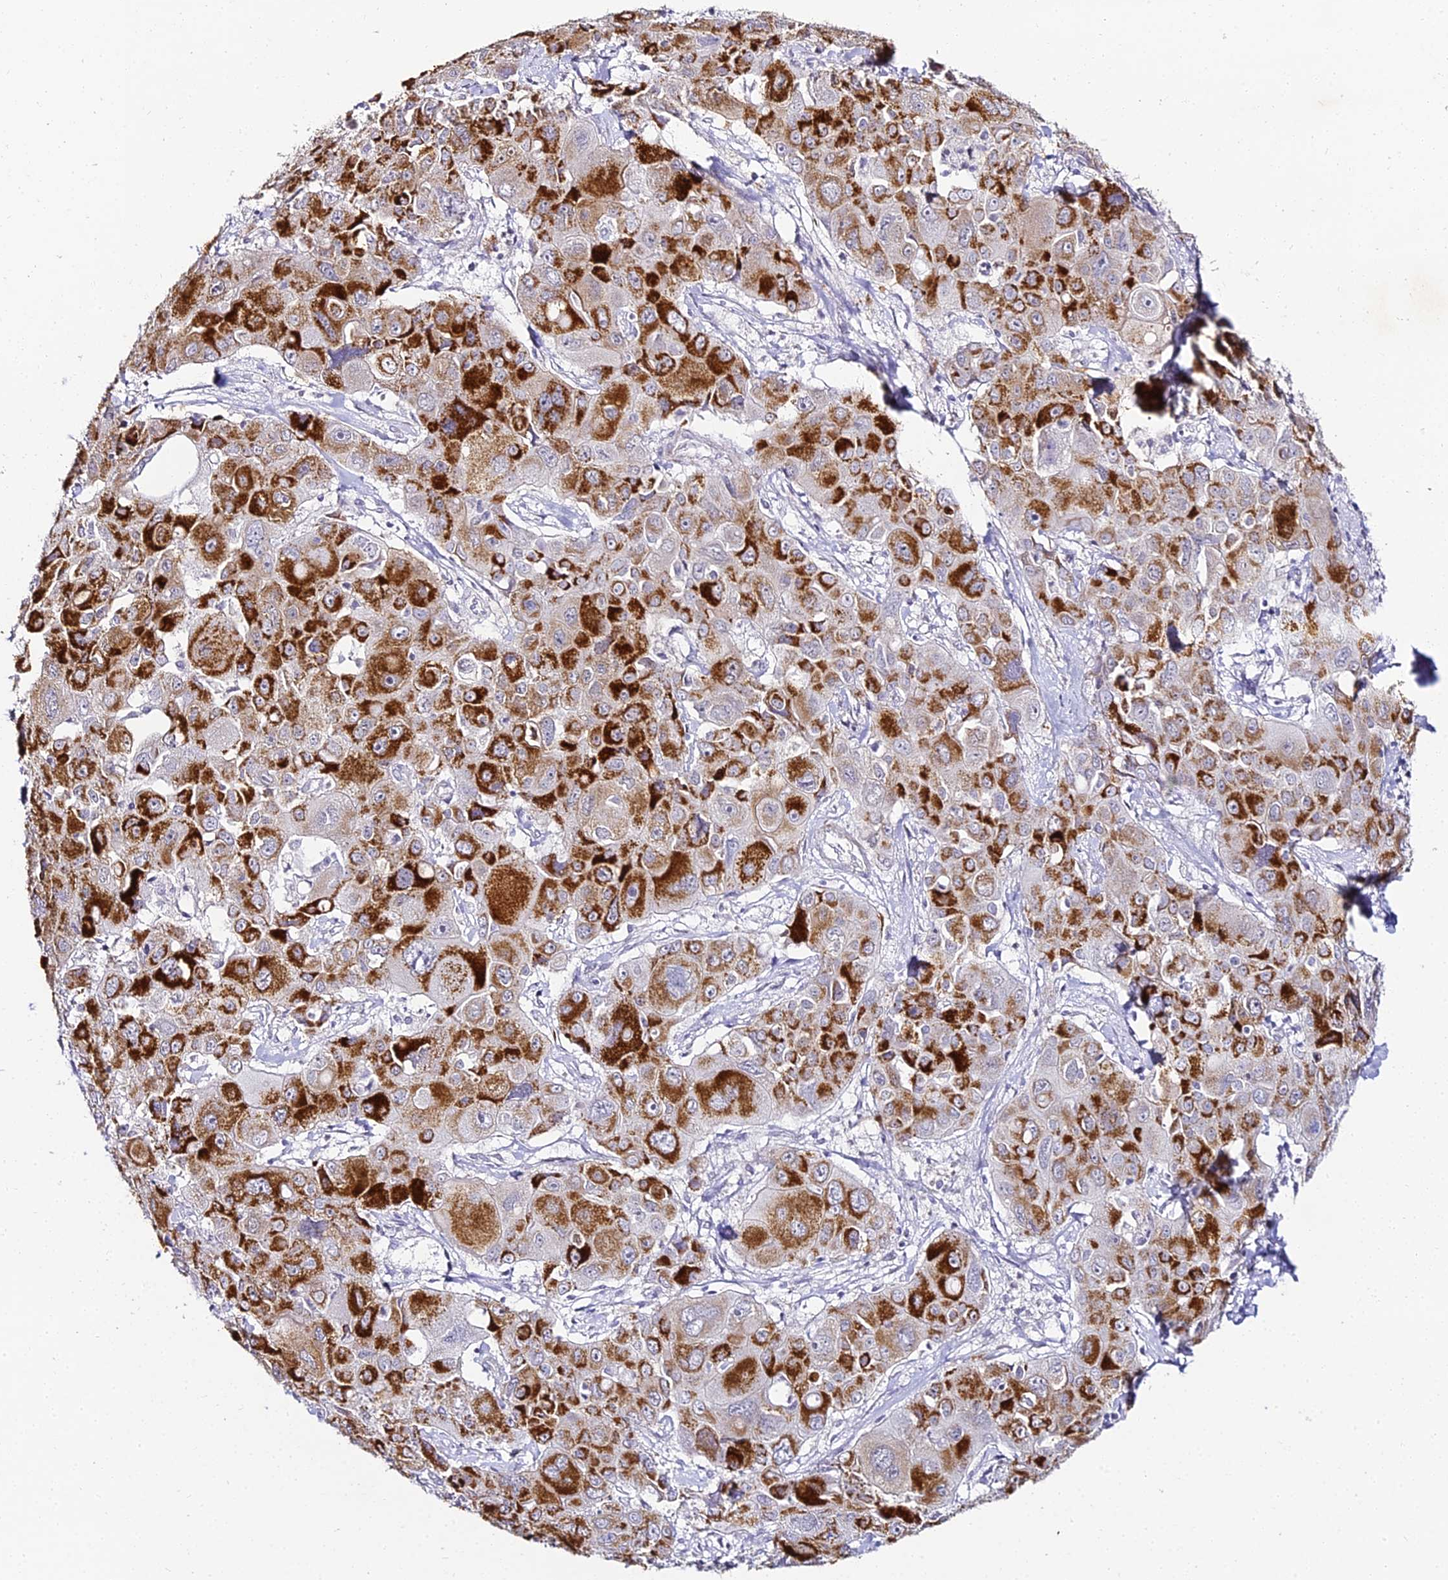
{"staining": {"intensity": "strong", "quantity": ">75%", "location": "cytoplasmic/membranous"}, "tissue": "liver cancer", "cell_type": "Tumor cells", "image_type": "cancer", "snomed": [{"axis": "morphology", "description": "Cholangiocarcinoma"}, {"axis": "topography", "description": "Liver"}], "caption": "Strong cytoplasmic/membranous expression for a protein is seen in approximately >75% of tumor cells of cholangiocarcinoma (liver) using immunohistochemistry (IHC).", "gene": "ALPG", "patient": {"sex": "male", "age": 67}}